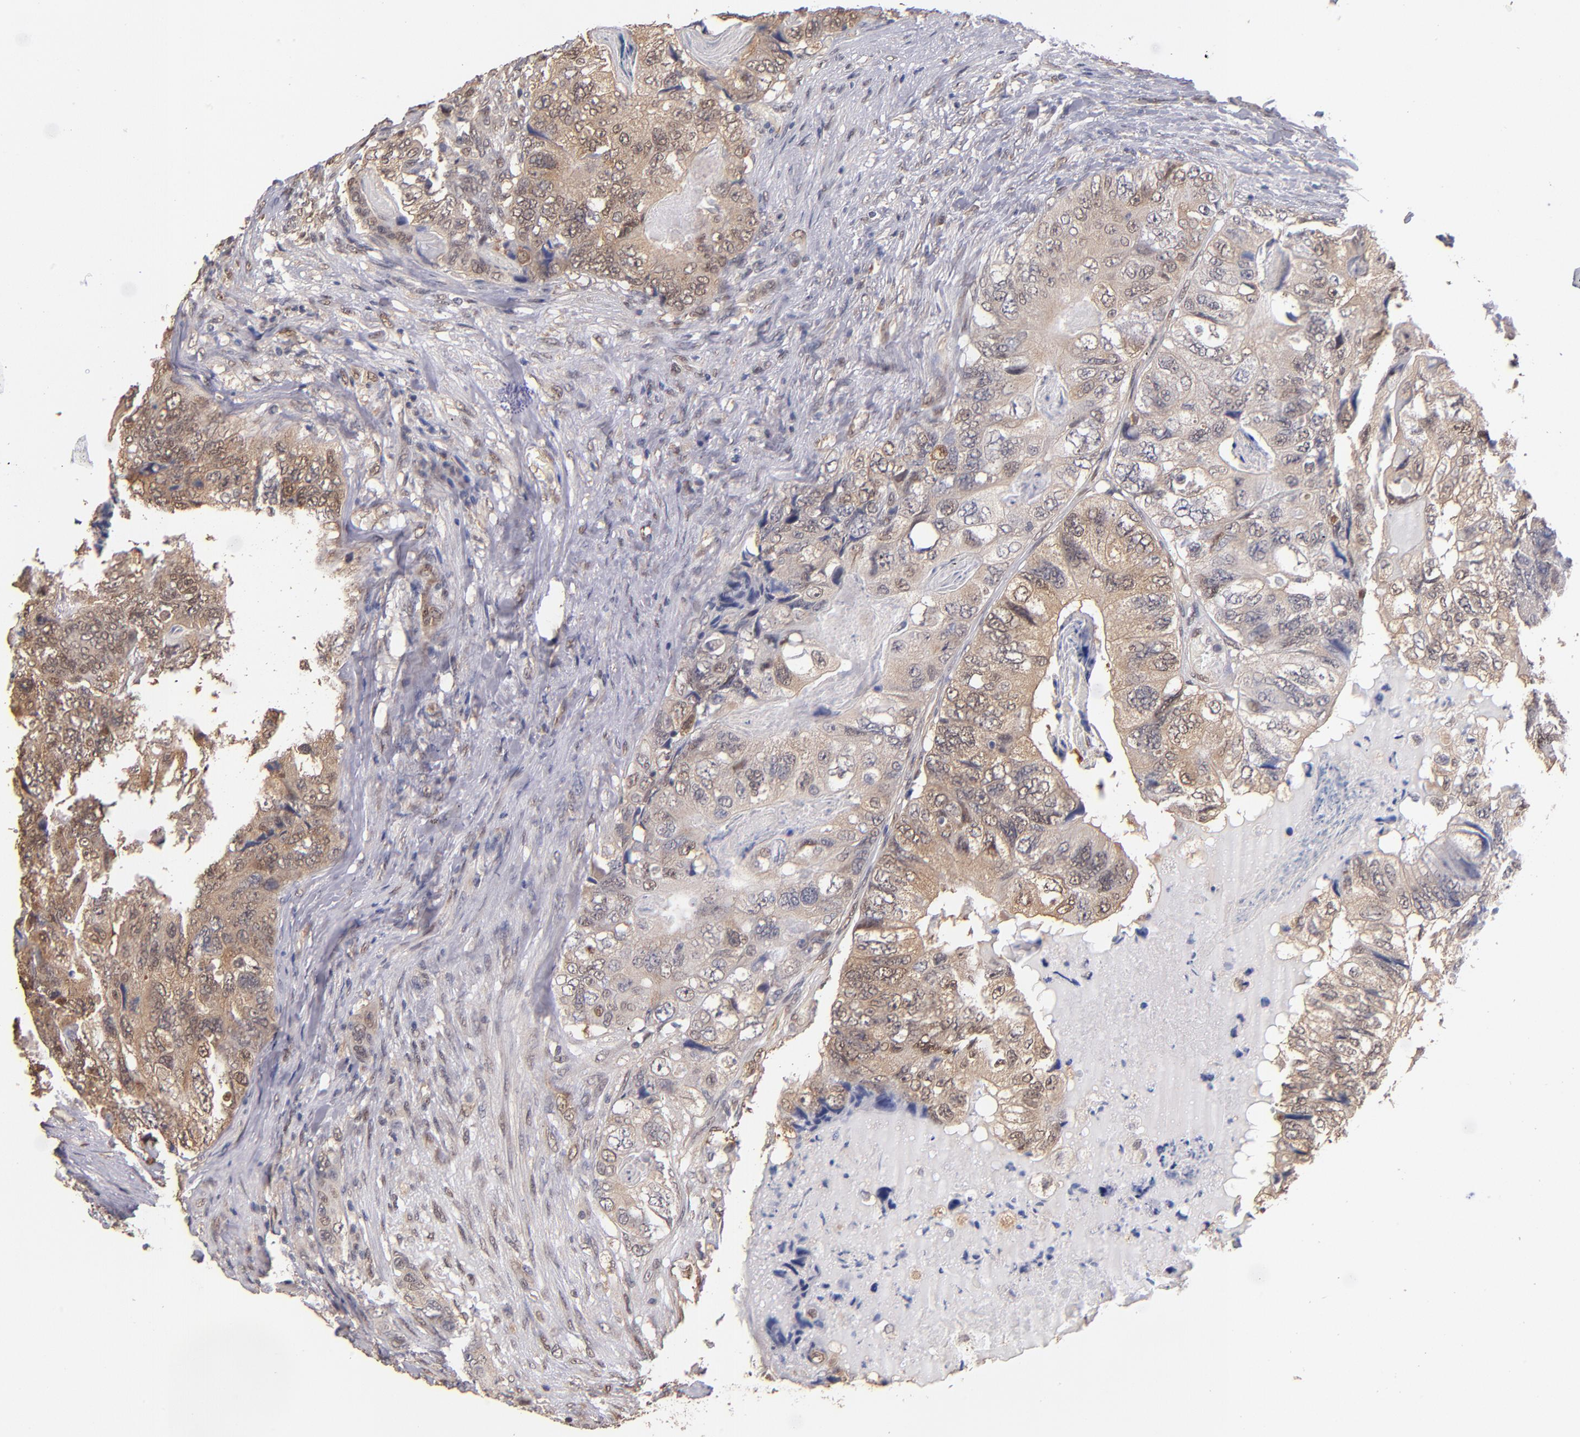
{"staining": {"intensity": "weak", "quantity": "25%-75%", "location": "cytoplasmic/membranous,nuclear"}, "tissue": "colorectal cancer", "cell_type": "Tumor cells", "image_type": "cancer", "snomed": [{"axis": "morphology", "description": "Adenocarcinoma, NOS"}, {"axis": "topography", "description": "Rectum"}], "caption": "Immunohistochemistry of human colorectal cancer reveals low levels of weak cytoplasmic/membranous and nuclear staining in about 25%-75% of tumor cells.", "gene": "PSMD10", "patient": {"sex": "female", "age": 82}}